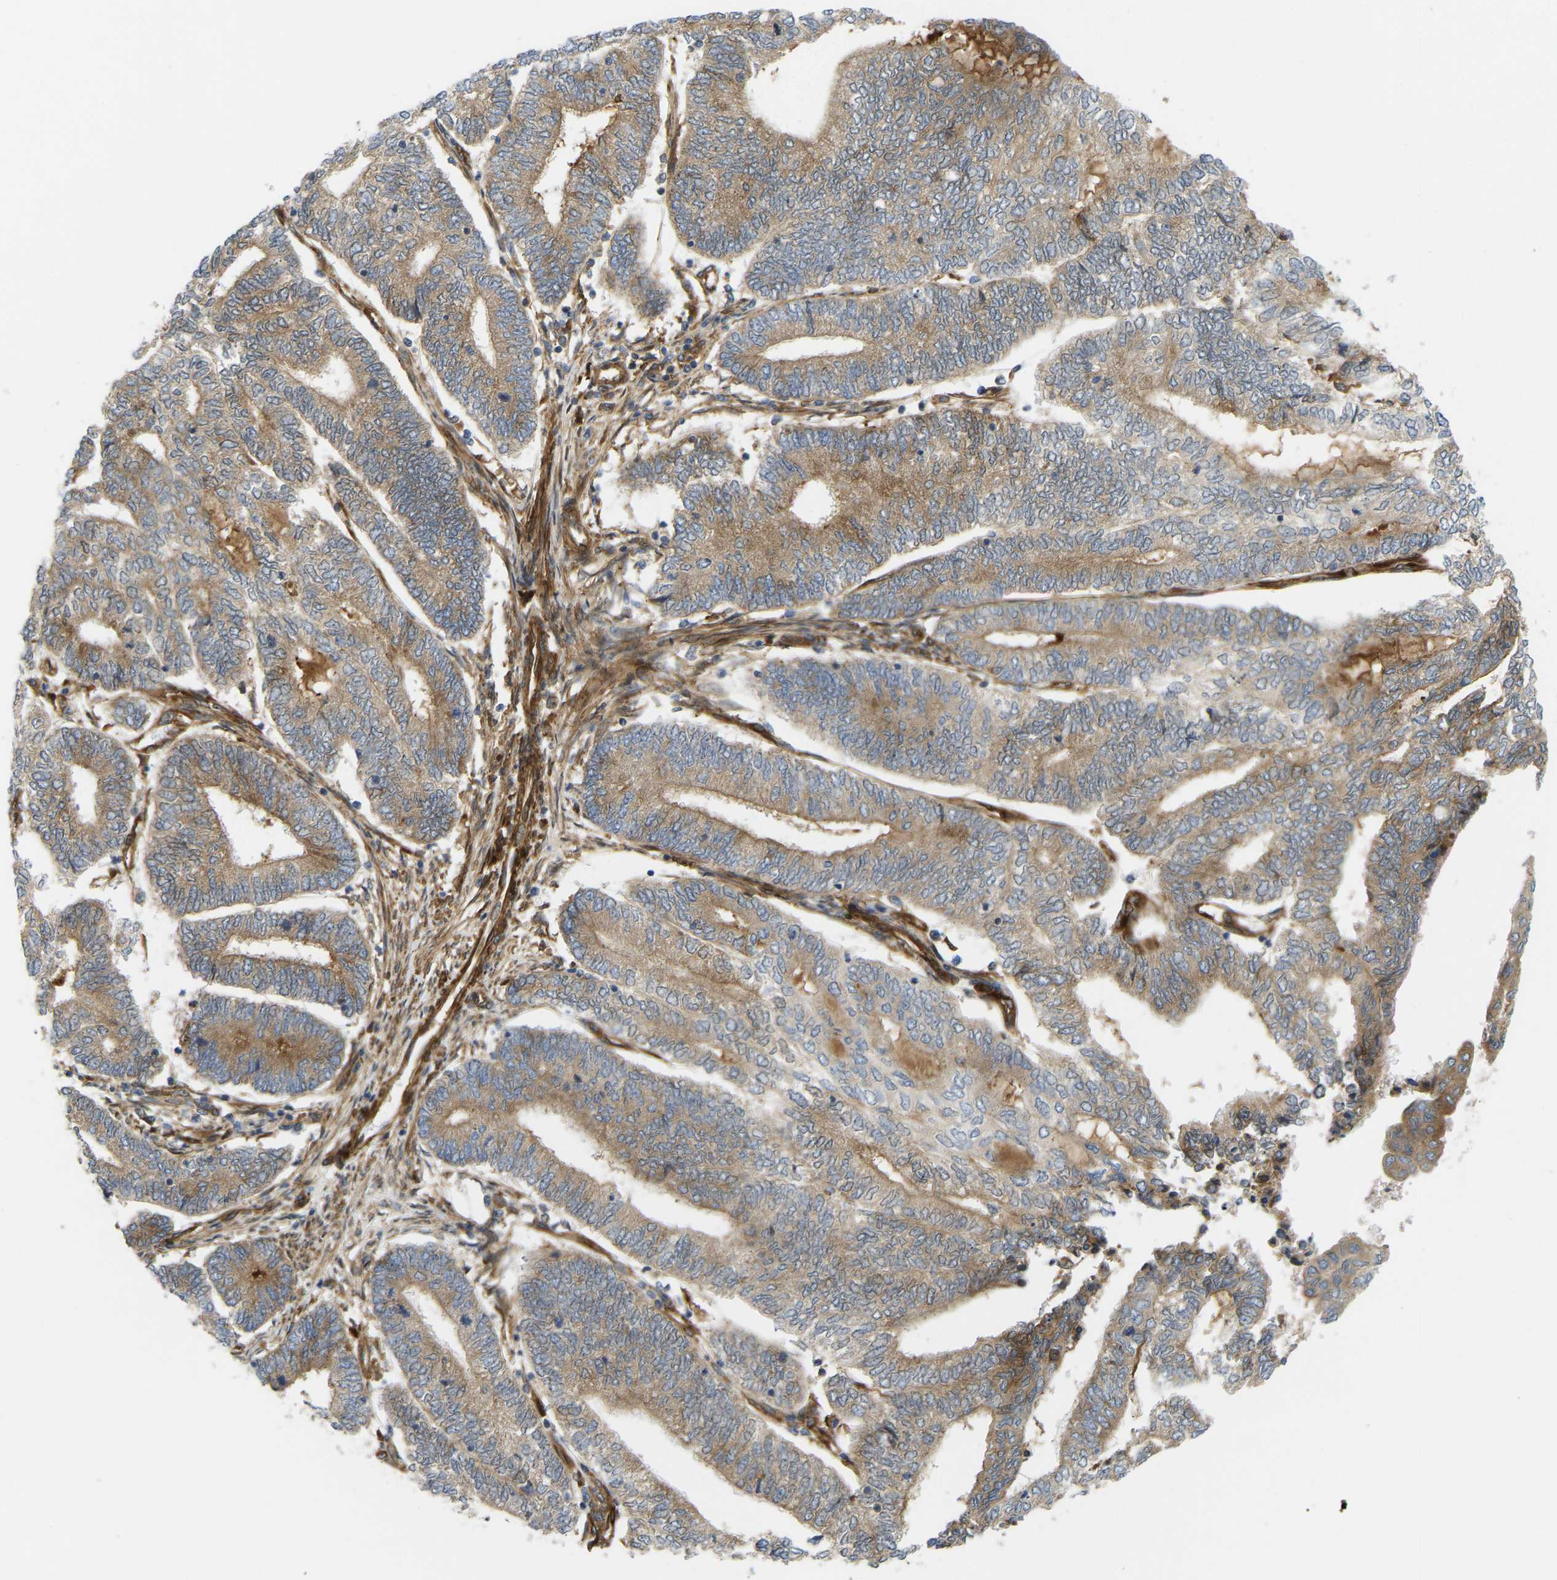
{"staining": {"intensity": "moderate", "quantity": "25%-75%", "location": "cytoplasmic/membranous"}, "tissue": "endometrial cancer", "cell_type": "Tumor cells", "image_type": "cancer", "snomed": [{"axis": "morphology", "description": "Adenocarcinoma, NOS"}, {"axis": "topography", "description": "Uterus"}, {"axis": "topography", "description": "Endometrium"}], "caption": "This micrograph shows adenocarcinoma (endometrial) stained with immunohistochemistry (IHC) to label a protein in brown. The cytoplasmic/membranous of tumor cells show moderate positivity for the protein. Nuclei are counter-stained blue.", "gene": "PICALM", "patient": {"sex": "female", "age": 70}}